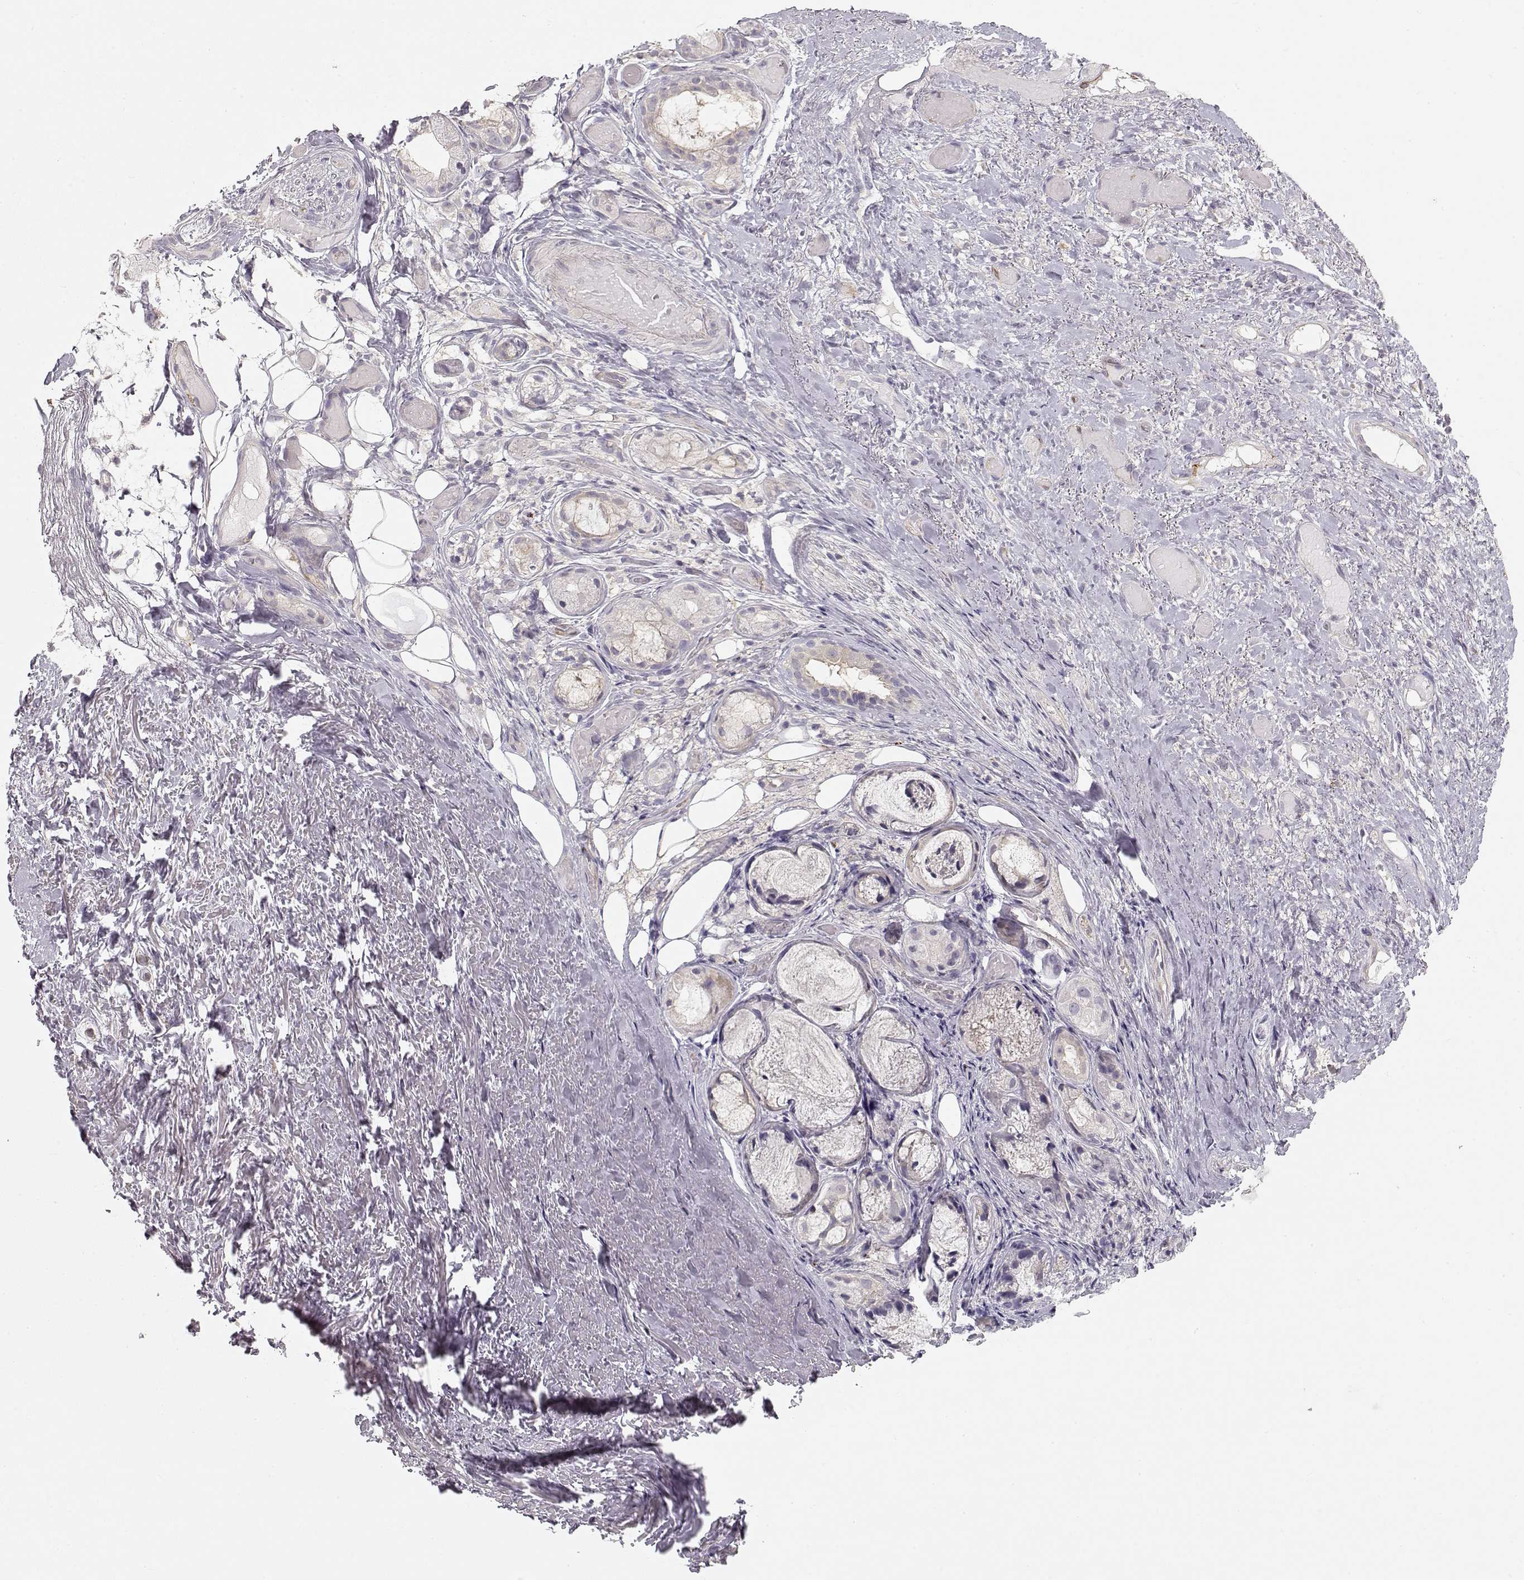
{"staining": {"intensity": "negative", "quantity": "none", "location": "none"}, "tissue": "adipose tissue", "cell_type": "Adipocytes", "image_type": "normal", "snomed": [{"axis": "morphology", "description": "Normal tissue, NOS"}, {"axis": "topography", "description": "Cartilage tissue"}], "caption": "An immunohistochemistry (IHC) micrograph of benign adipose tissue is shown. There is no staining in adipocytes of adipose tissue. (Stains: DAB (3,3'-diaminobenzidine) immunohistochemistry with hematoxylin counter stain, Microscopy: brightfield microscopy at high magnification).", "gene": "ARHGAP8", "patient": {"sex": "male", "age": 62}}